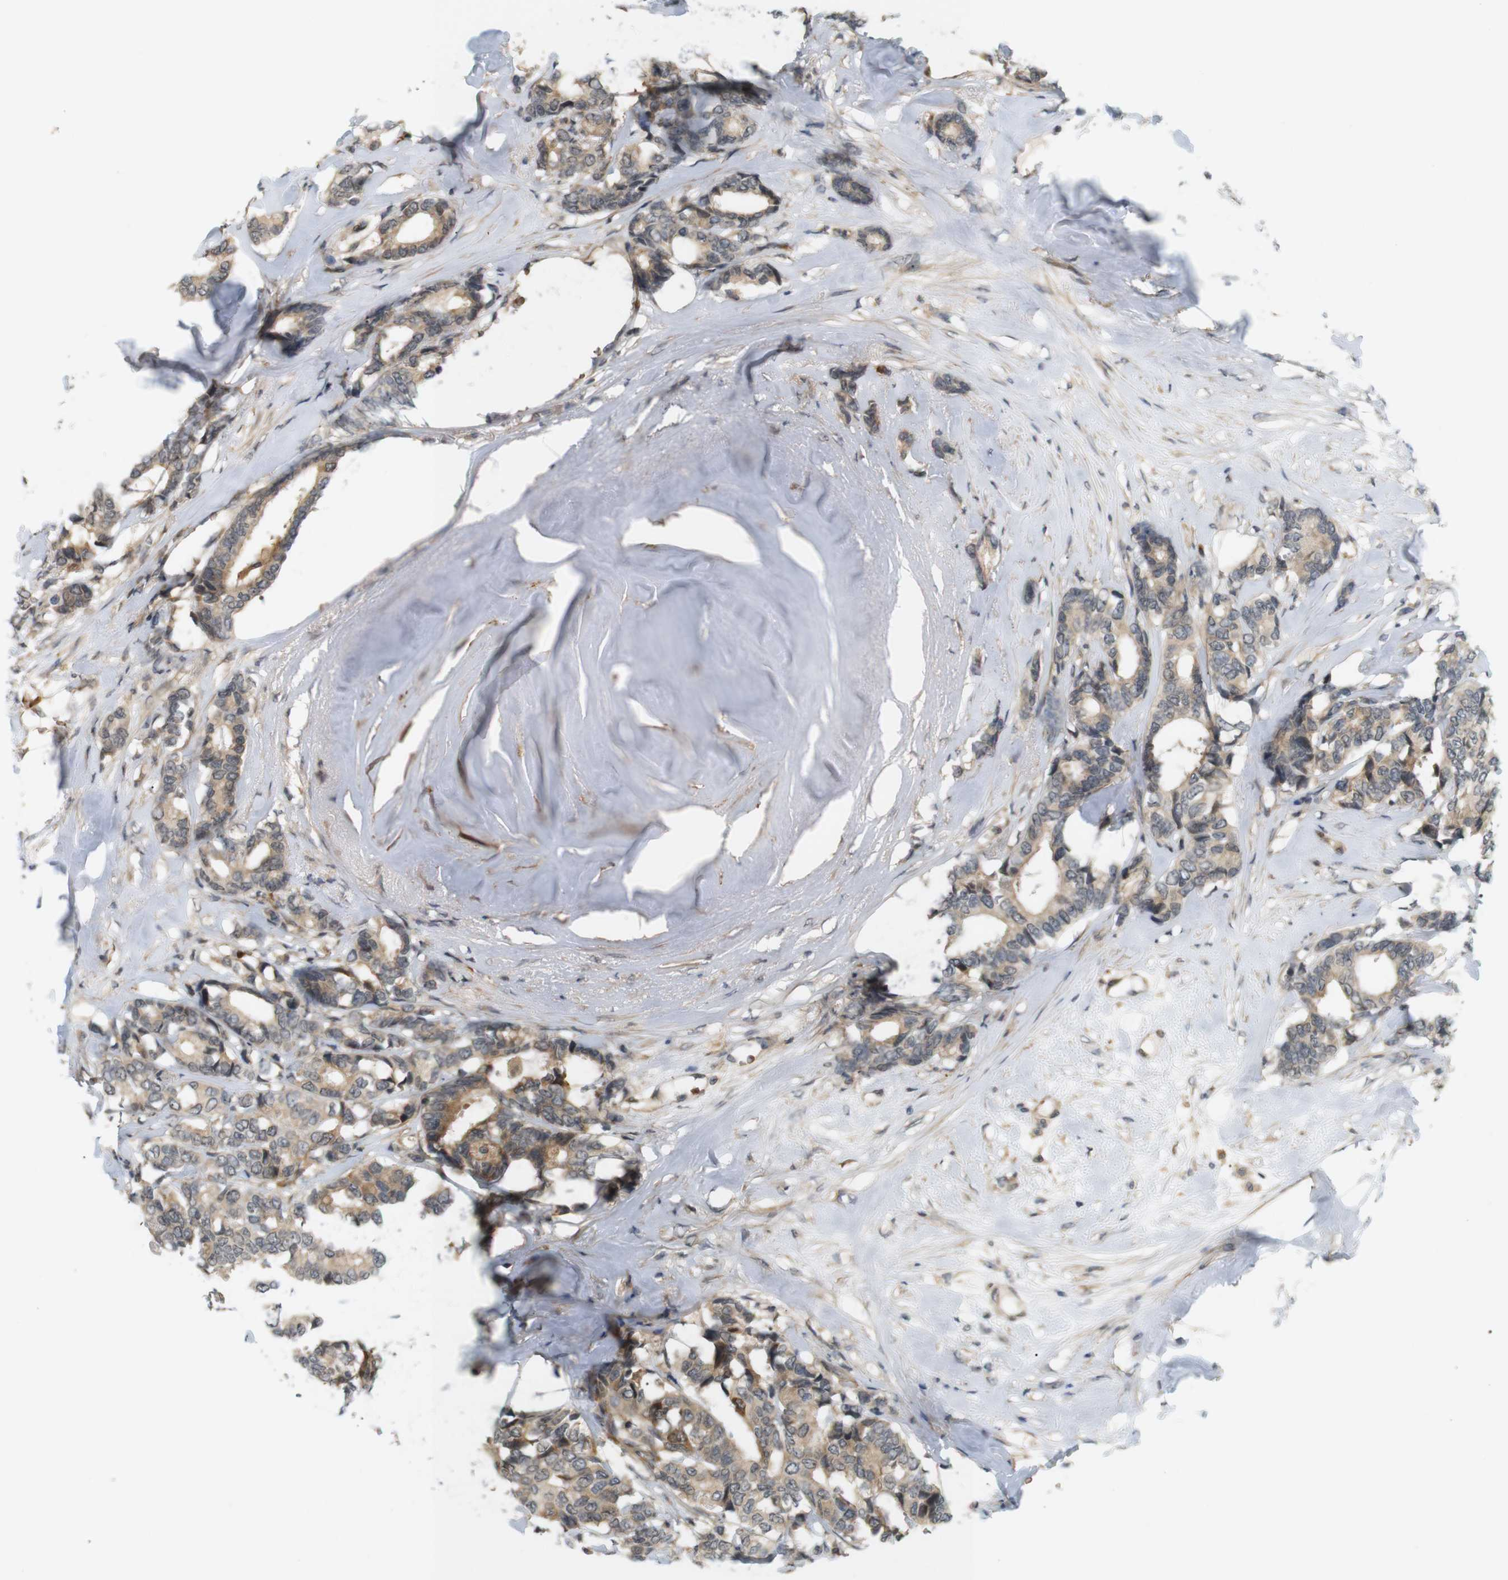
{"staining": {"intensity": "weak", "quantity": ">75%", "location": "cytoplasmic/membranous"}, "tissue": "breast cancer", "cell_type": "Tumor cells", "image_type": "cancer", "snomed": [{"axis": "morphology", "description": "Duct carcinoma"}, {"axis": "topography", "description": "Breast"}], "caption": "Immunohistochemical staining of intraductal carcinoma (breast) reveals low levels of weak cytoplasmic/membranous staining in approximately >75% of tumor cells. (DAB (3,3'-diaminobenzidine) IHC with brightfield microscopy, high magnification).", "gene": "SOCS6", "patient": {"sex": "female", "age": 87}}